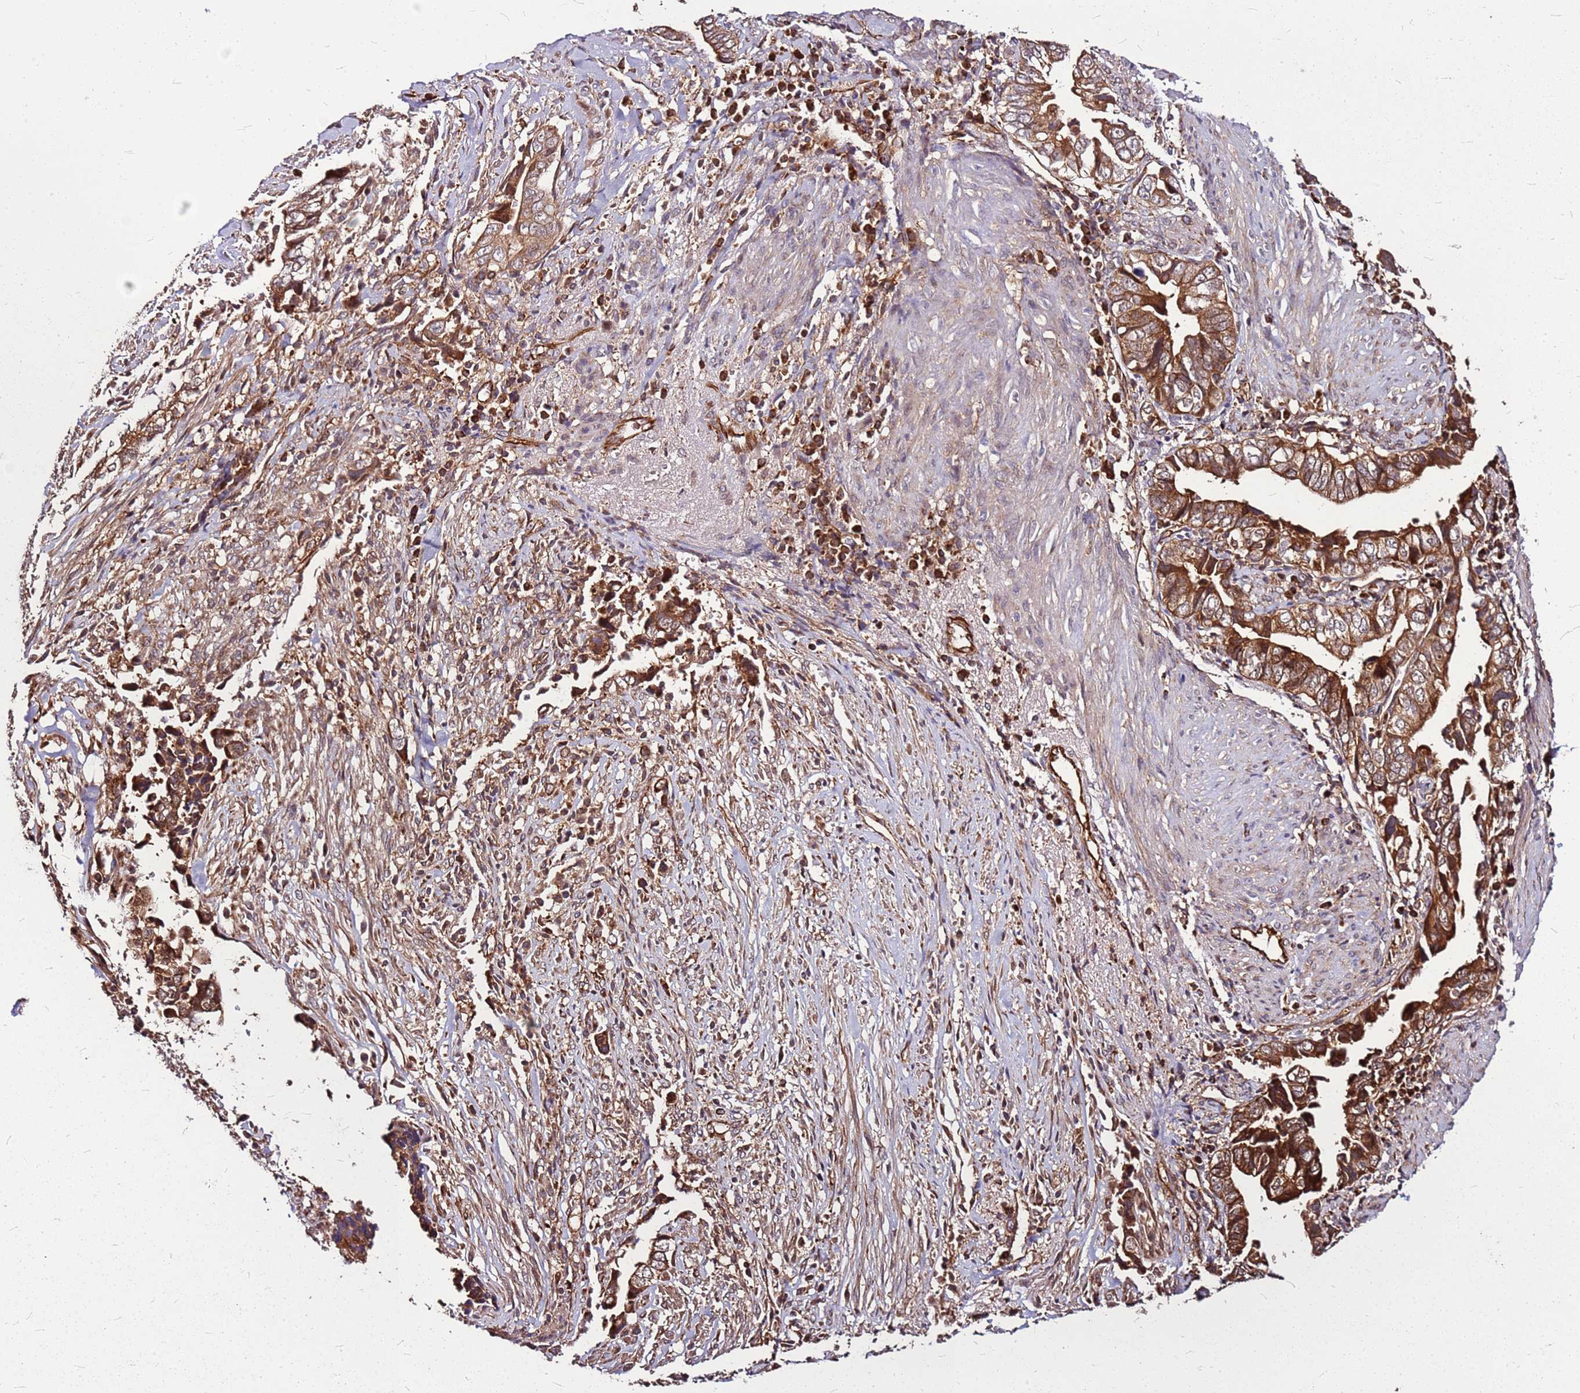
{"staining": {"intensity": "strong", "quantity": ">75%", "location": "cytoplasmic/membranous"}, "tissue": "liver cancer", "cell_type": "Tumor cells", "image_type": "cancer", "snomed": [{"axis": "morphology", "description": "Cholangiocarcinoma"}, {"axis": "topography", "description": "Liver"}], "caption": "Liver cholangiocarcinoma stained for a protein shows strong cytoplasmic/membranous positivity in tumor cells.", "gene": "LYPLAL1", "patient": {"sex": "female", "age": 79}}